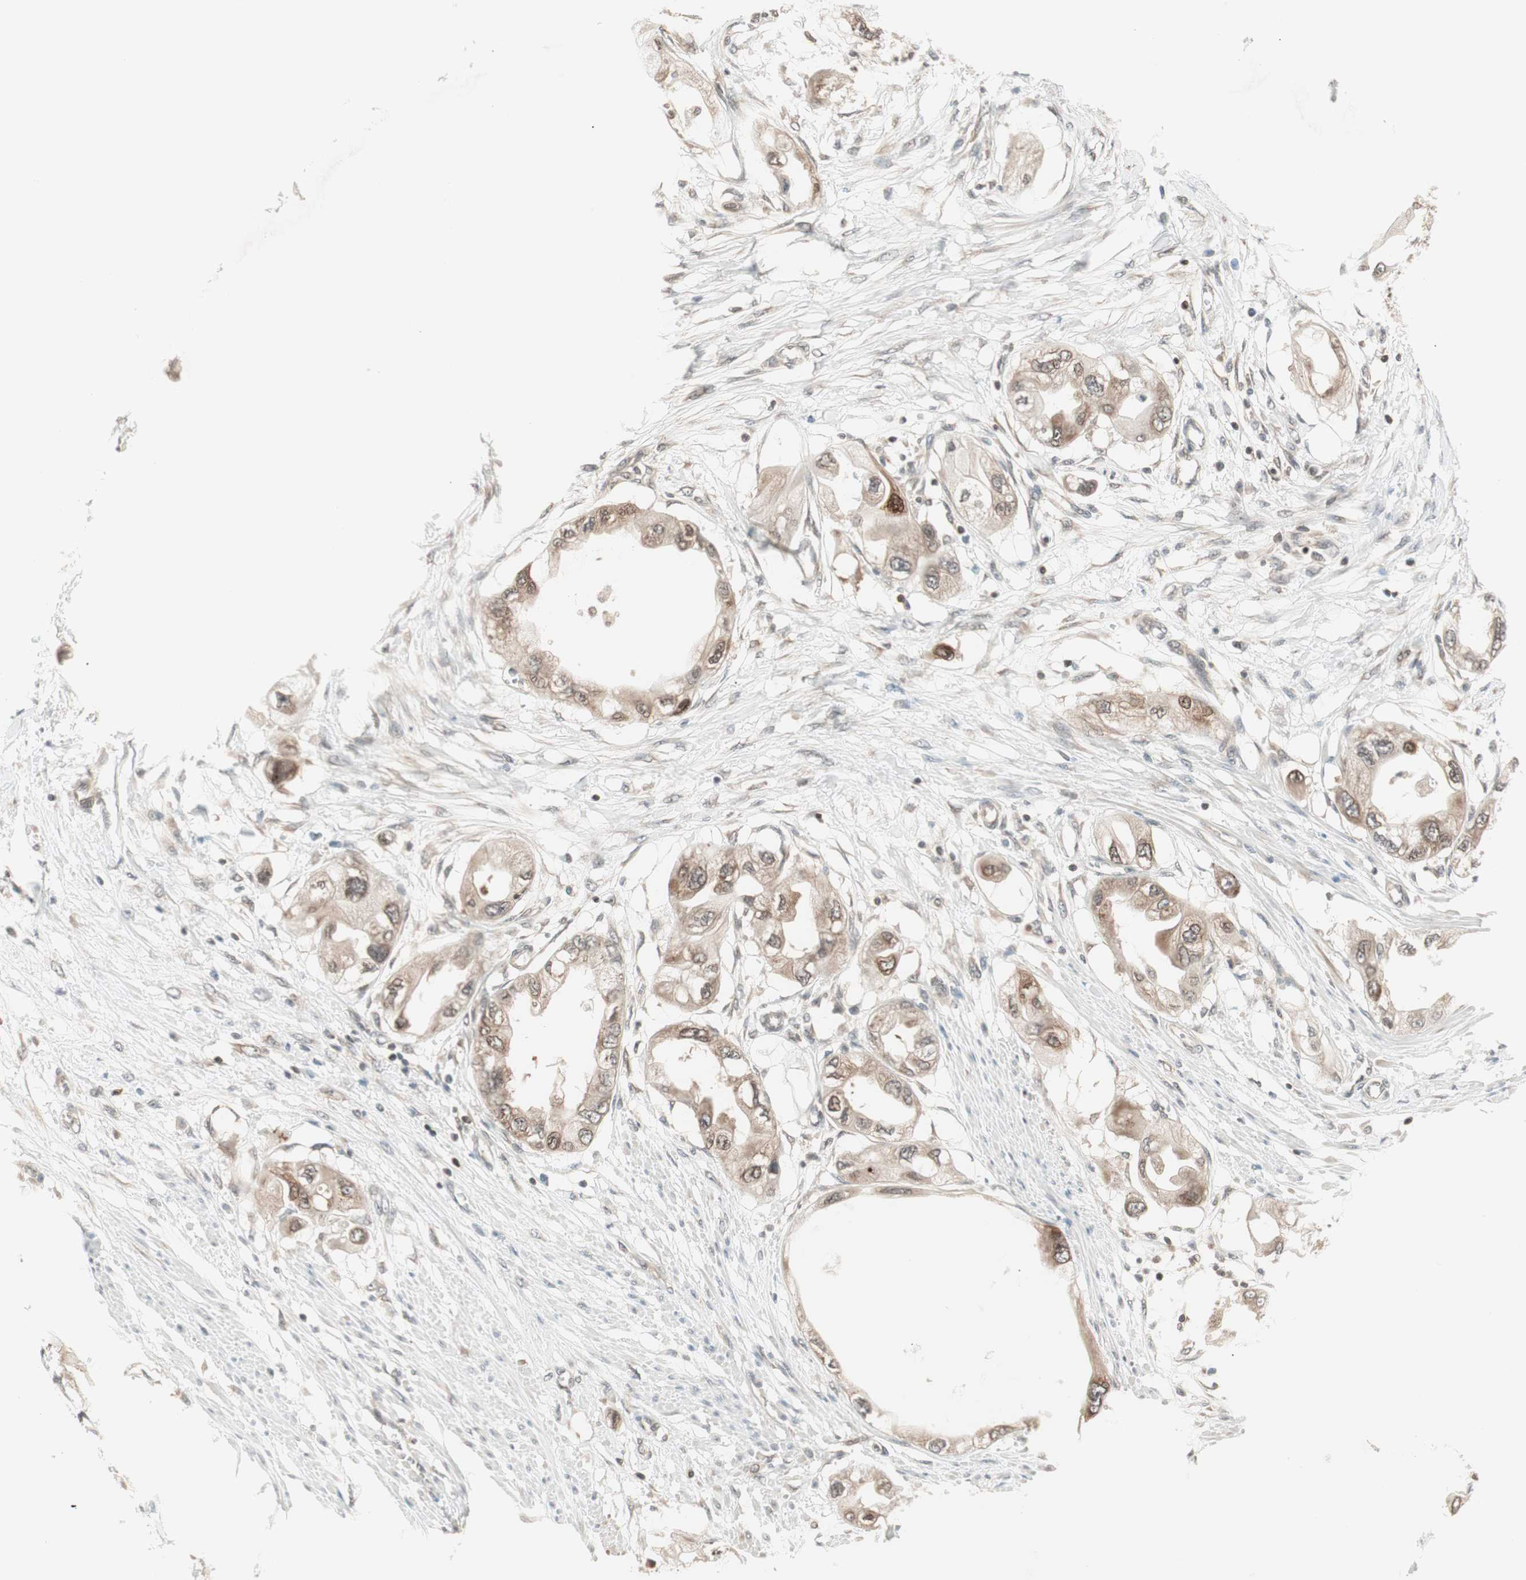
{"staining": {"intensity": "moderate", "quantity": "25%-75%", "location": "cytoplasmic/membranous,nuclear"}, "tissue": "endometrial cancer", "cell_type": "Tumor cells", "image_type": "cancer", "snomed": [{"axis": "morphology", "description": "Adenocarcinoma, NOS"}, {"axis": "topography", "description": "Endometrium"}], "caption": "Endometrial cancer (adenocarcinoma) stained for a protein (brown) demonstrates moderate cytoplasmic/membranous and nuclear positive positivity in about 25%-75% of tumor cells.", "gene": "UBE2I", "patient": {"sex": "female", "age": 67}}